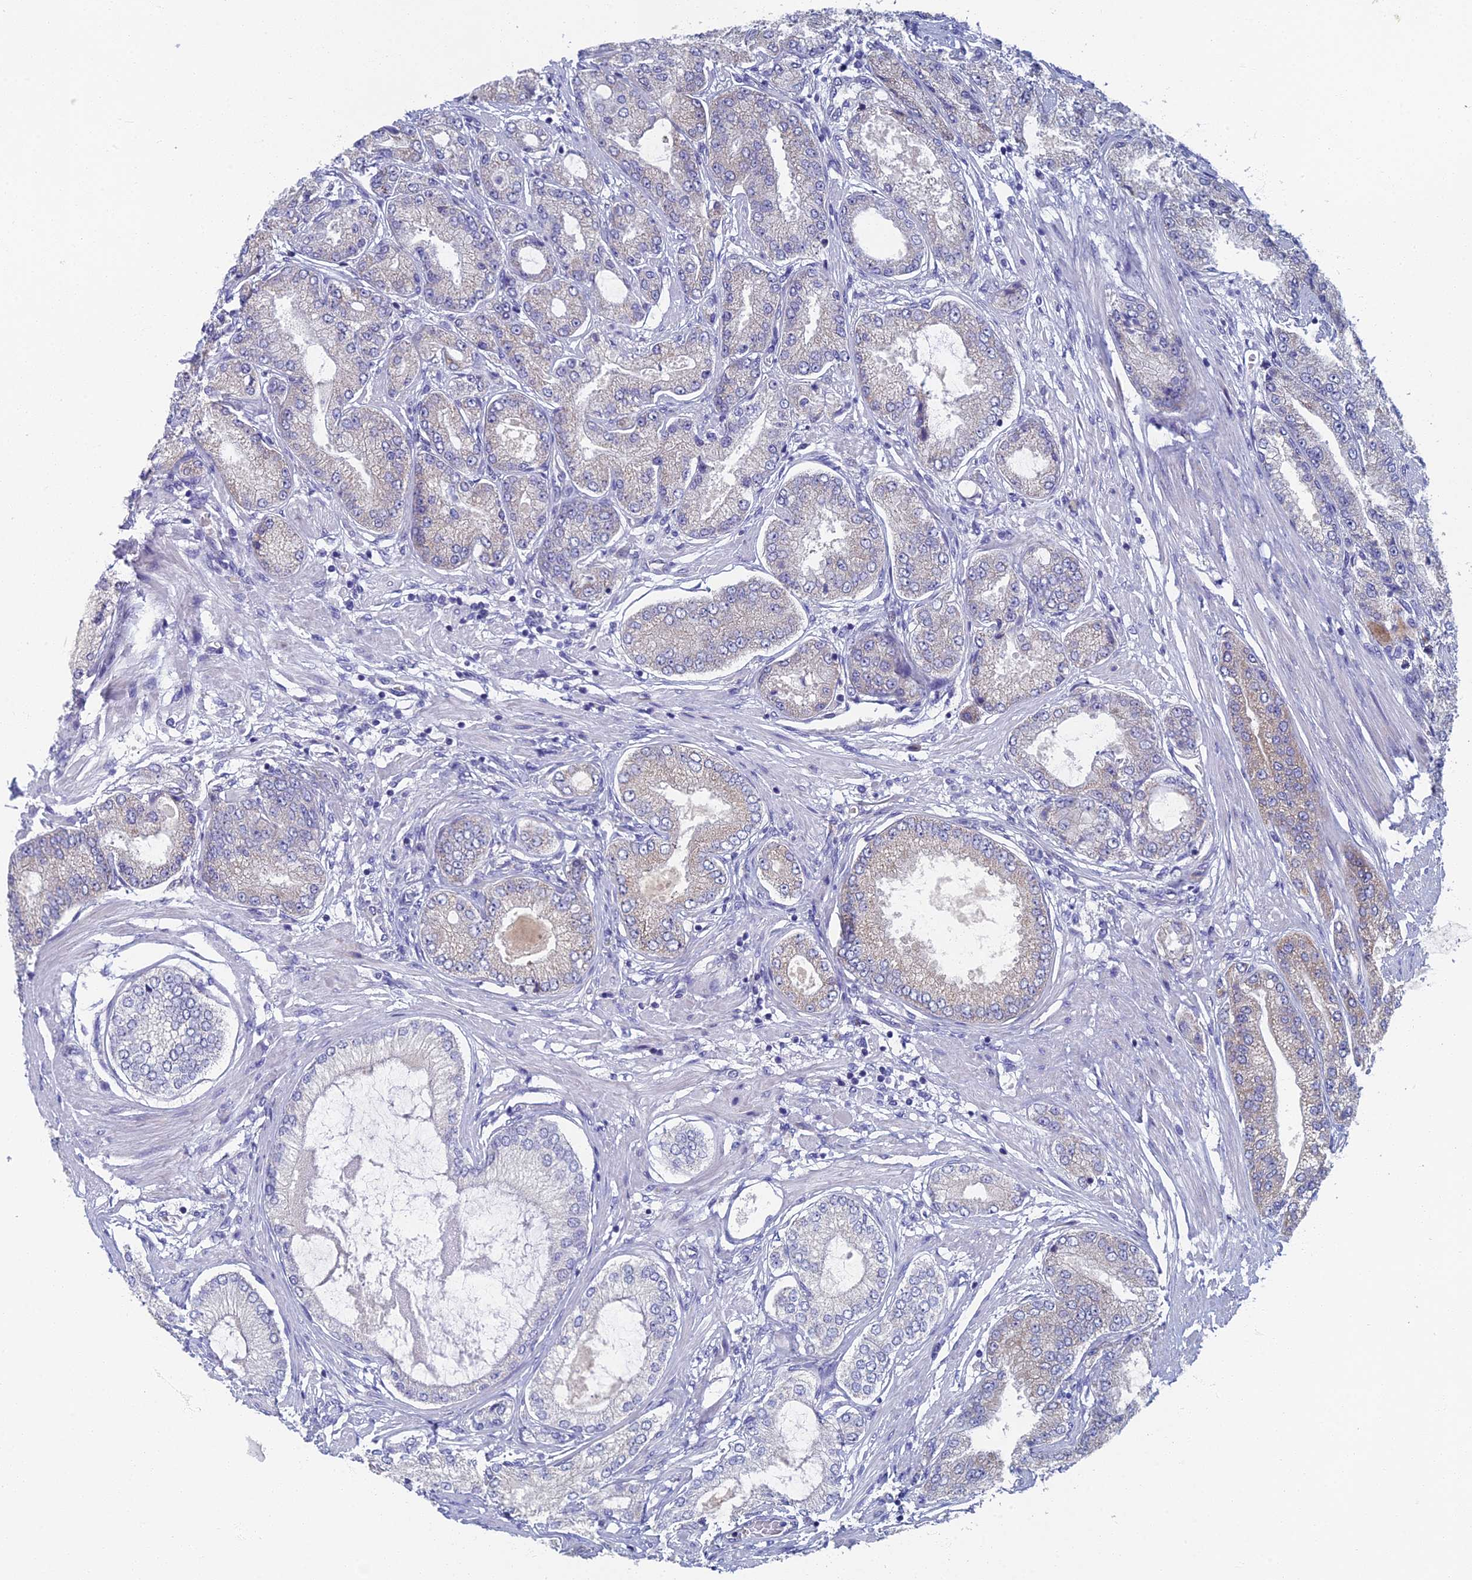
{"staining": {"intensity": "negative", "quantity": "none", "location": "none"}, "tissue": "prostate cancer", "cell_type": "Tumor cells", "image_type": "cancer", "snomed": [{"axis": "morphology", "description": "Adenocarcinoma, High grade"}, {"axis": "topography", "description": "Prostate"}], "caption": "Adenocarcinoma (high-grade) (prostate) stained for a protein using immunohistochemistry reveals no positivity tumor cells.", "gene": "SPIN4", "patient": {"sex": "male", "age": 71}}